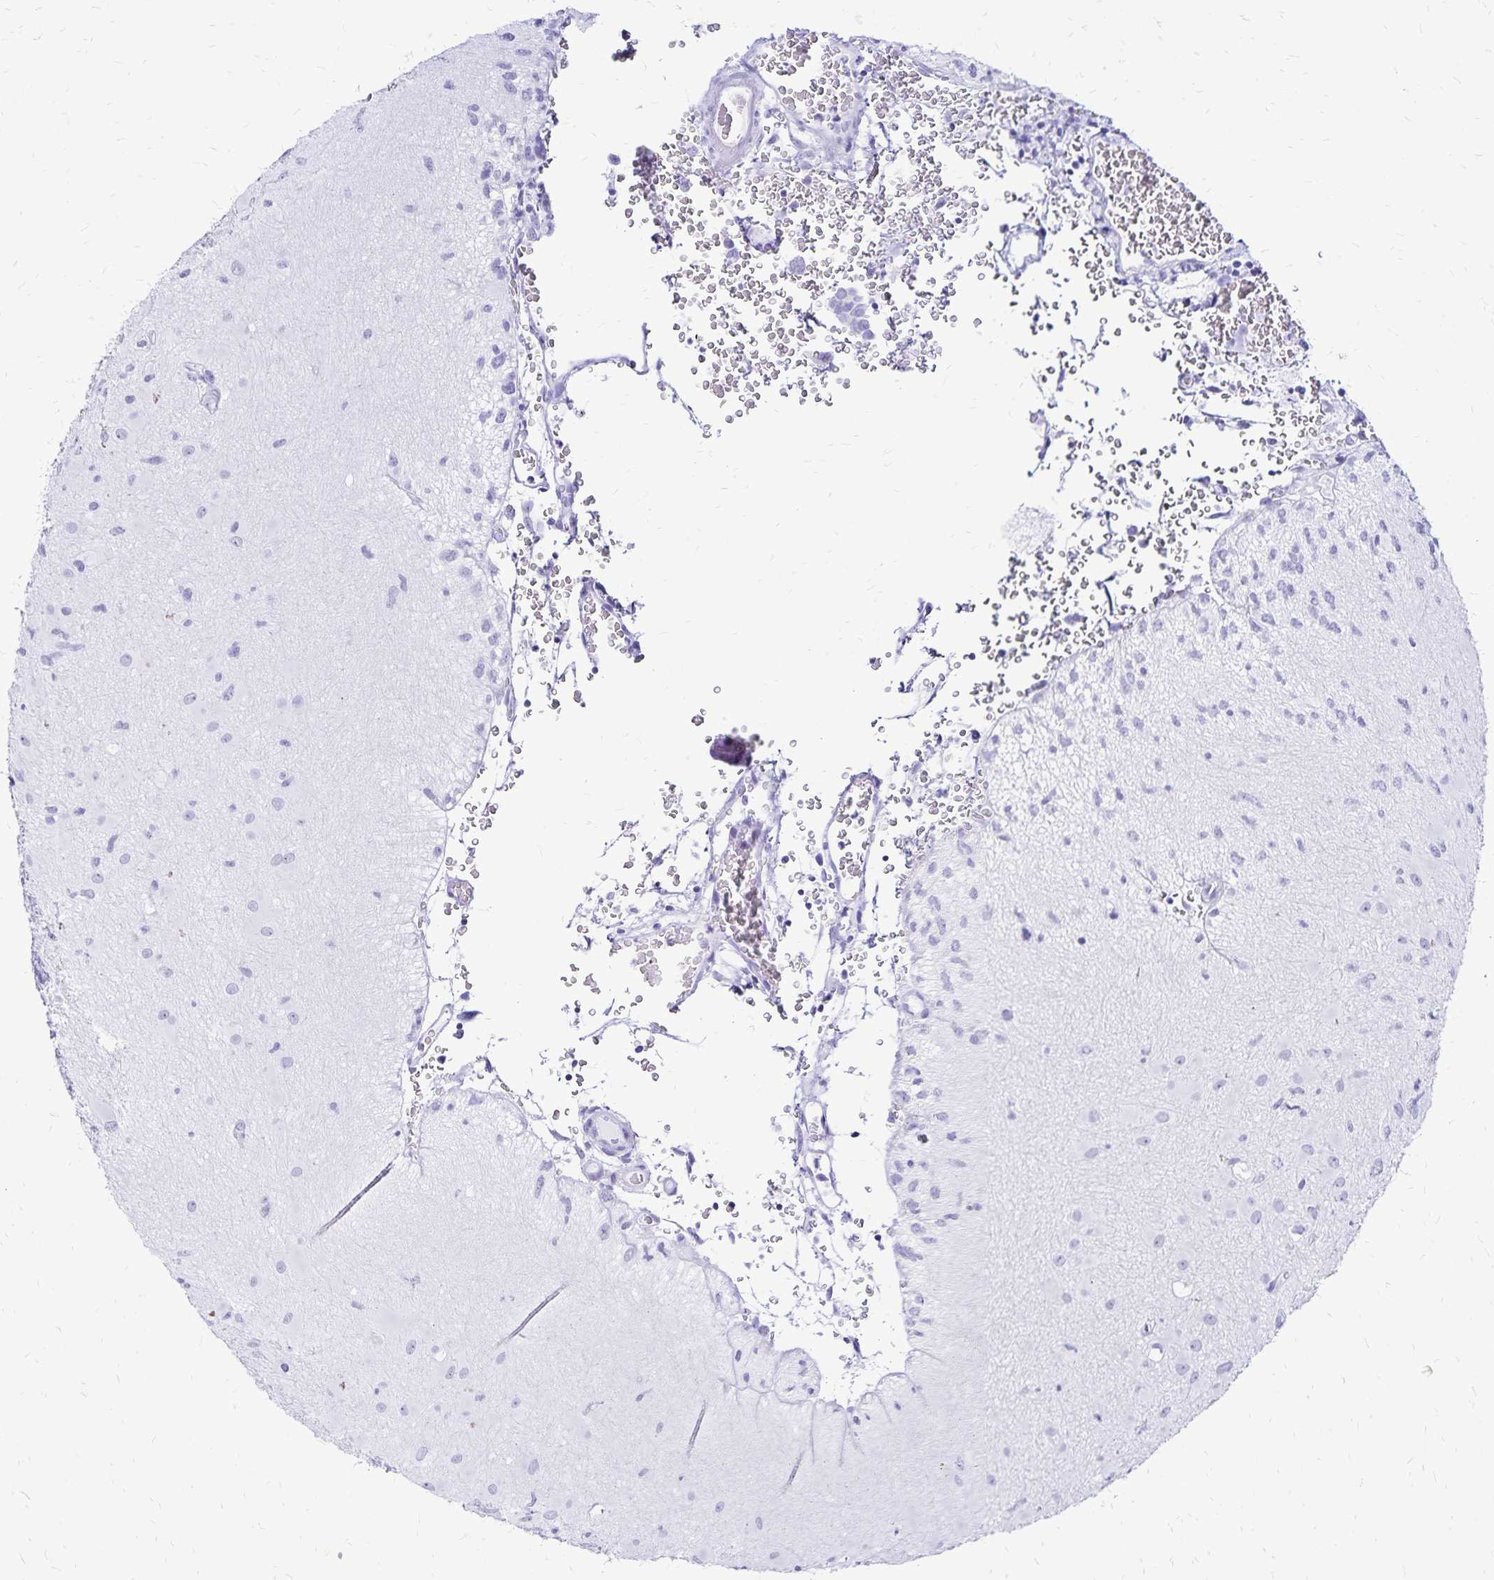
{"staining": {"intensity": "negative", "quantity": "none", "location": "none"}, "tissue": "glioma", "cell_type": "Tumor cells", "image_type": "cancer", "snomed": [{"axis": "morphology", "description": "Glioma, malignant, High grade"}, {"axis": "topography", "description": "Brain"}], "caption": "Human glioma stained for a protein using IHC exhibits no staining in tumor cells.", "gene": "LIN28B", "patient": {"sex": "male", "age": 39}}